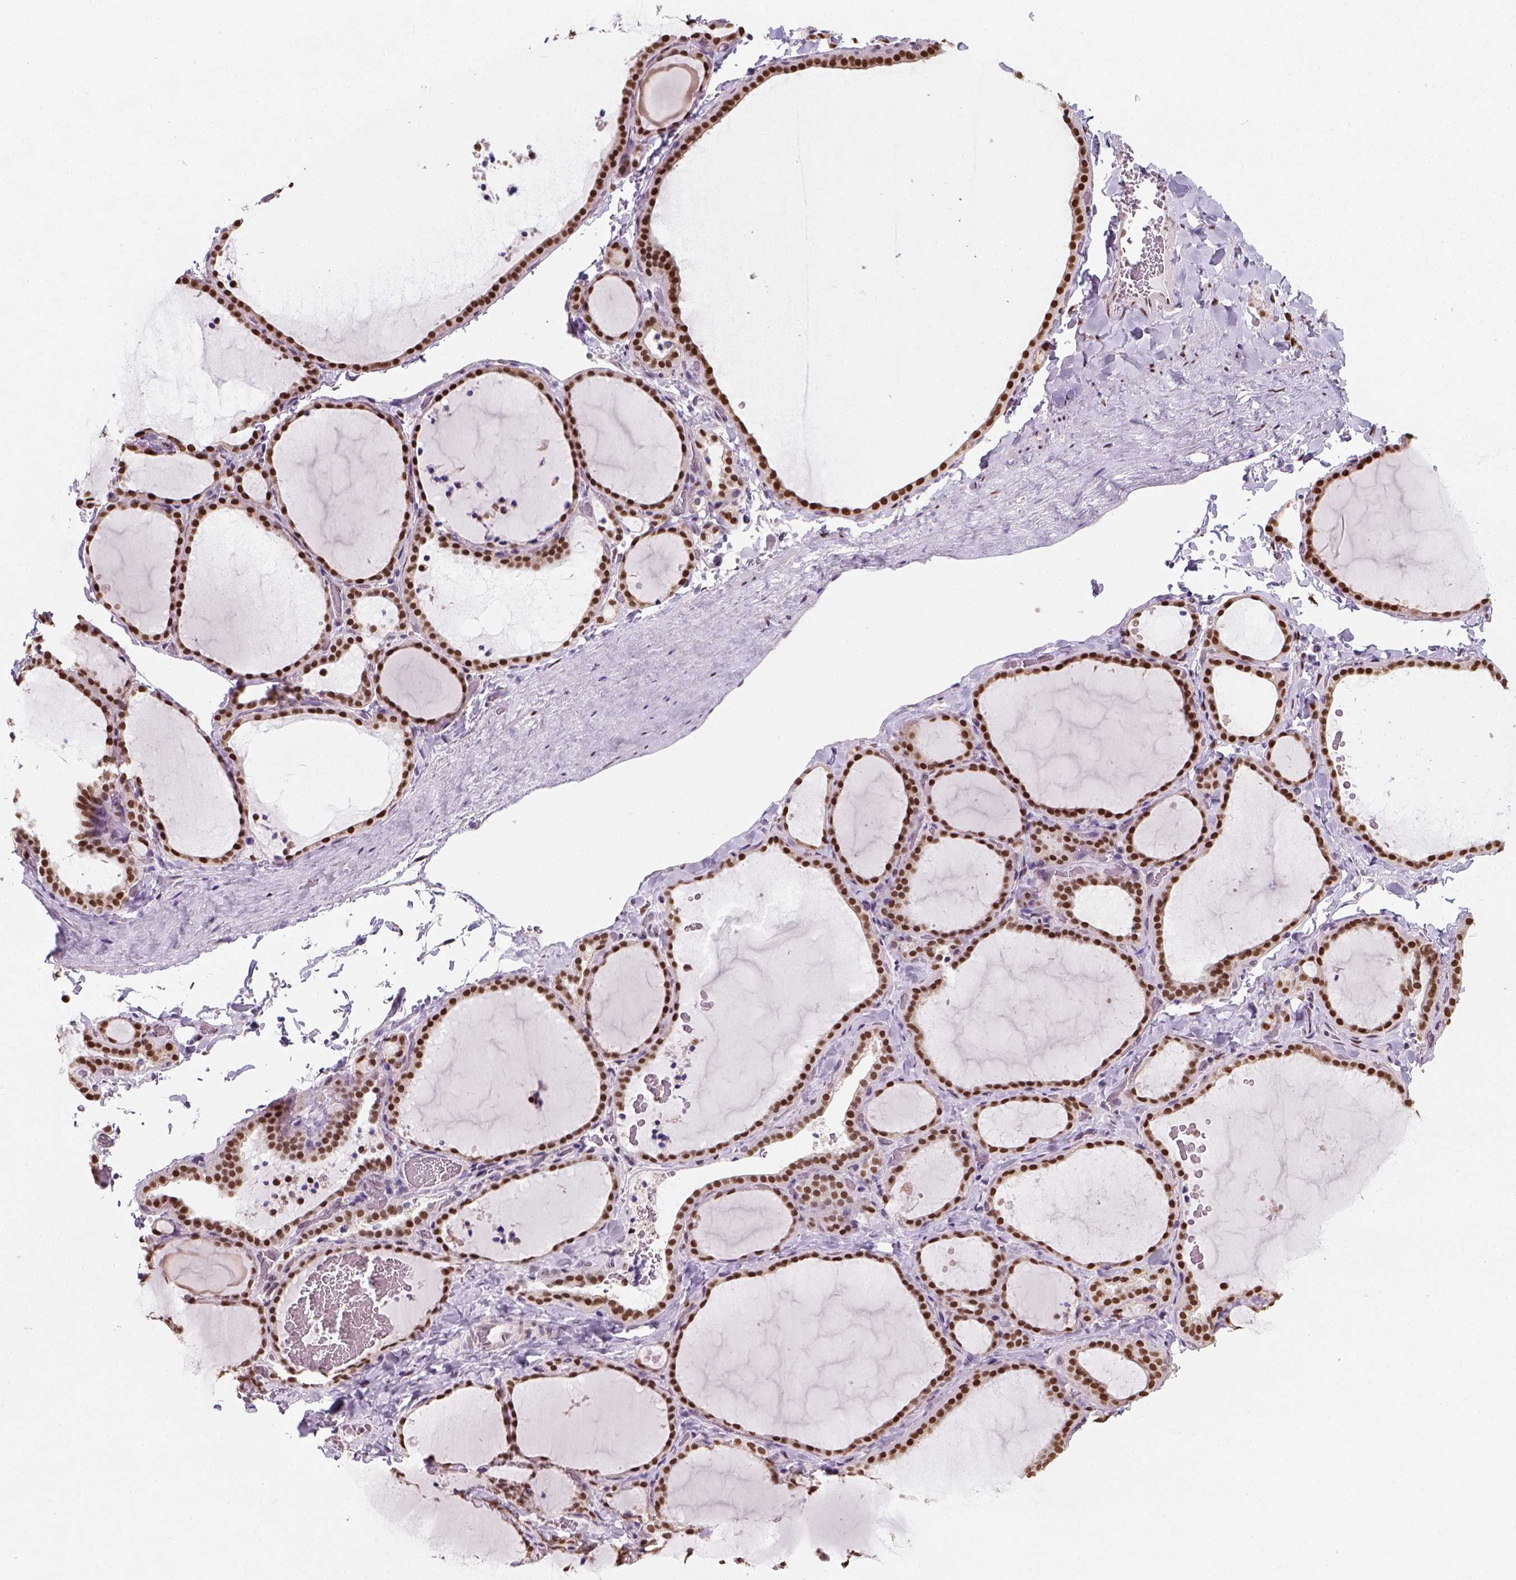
{"staining": {"intensity": "strong", "quantity": ">75%", "location": "nuclear"}, "tissue": "thyroid gland", "cell_type": "Glandular cells", "image_type": "normal", "snomed": [{"axis": "morphology", "description": "Normal tissue, NOS"}, {"axis": "topography", "description": "Thyroid gland"}], "caption": "Immunohistochemical staining of normal thyroid gland reveals strong nuclear protein staining in about >75% of glandular cells.", "gene": "C1orf112", "patient": {"sex": "female", "age": 22}}